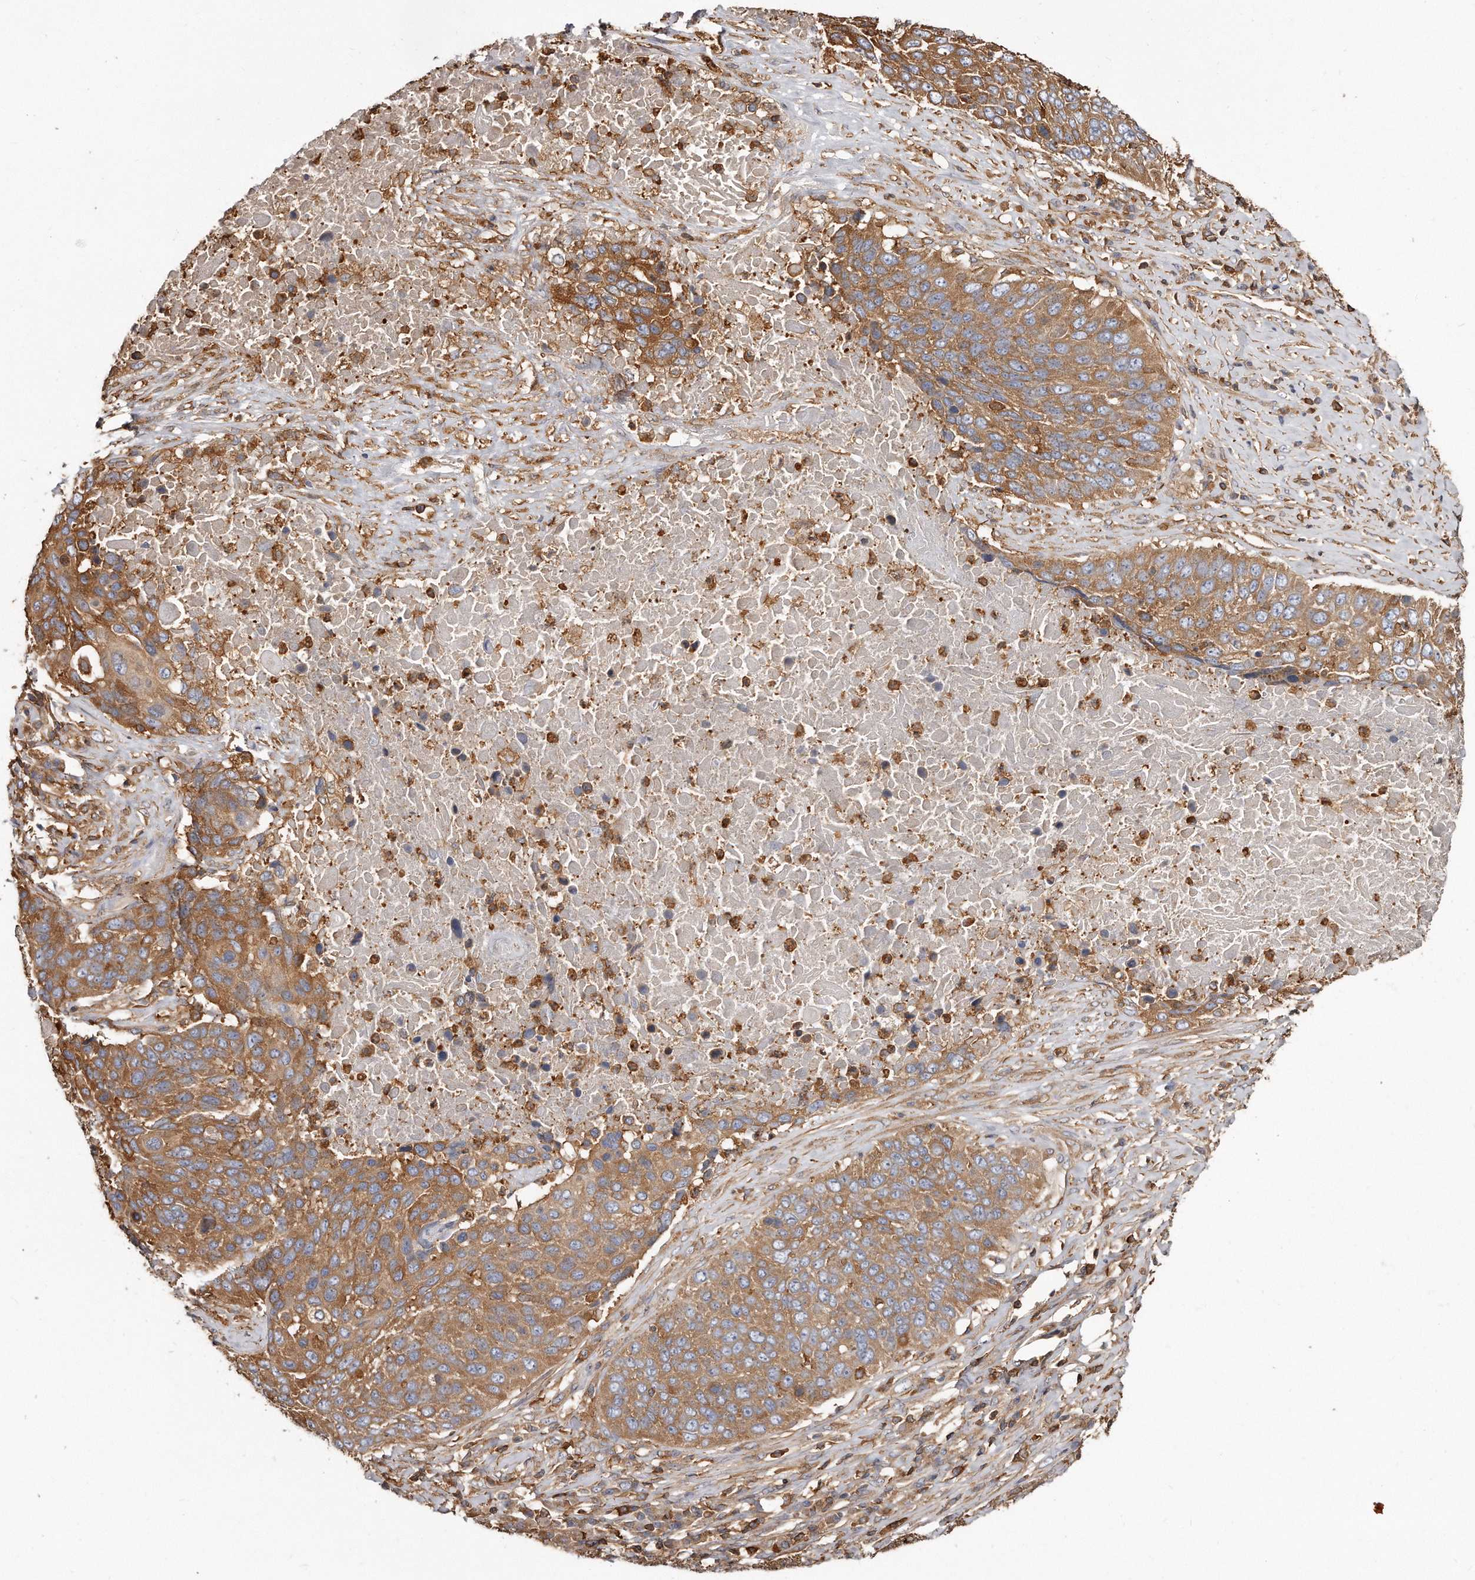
{"staining": {"intensity": "moderate", "quantity": ">75%", "location": "cytoplasmic/membranous"}, "tissue": "lung cancer", "cell_type": "Tumor cells", "image_type": "cancer", "snomed": [{"axis": "morphology", "description": "Squamous cell carcinoma, NOS"}, {"axis": "topography", "description": "Lung"}], "caption": "Tumor cells display medium levels of moderate cytoplasmic/membranous expression in about >75% of cells in human lung cancer (squamous cell carcinoma). (Stains: DAB in brown, nuclei in blue, Microscopy: brightfield microscopy at high magnification).", "gene": "CAP1", "patient": {"sex": "male", "age": 66}}